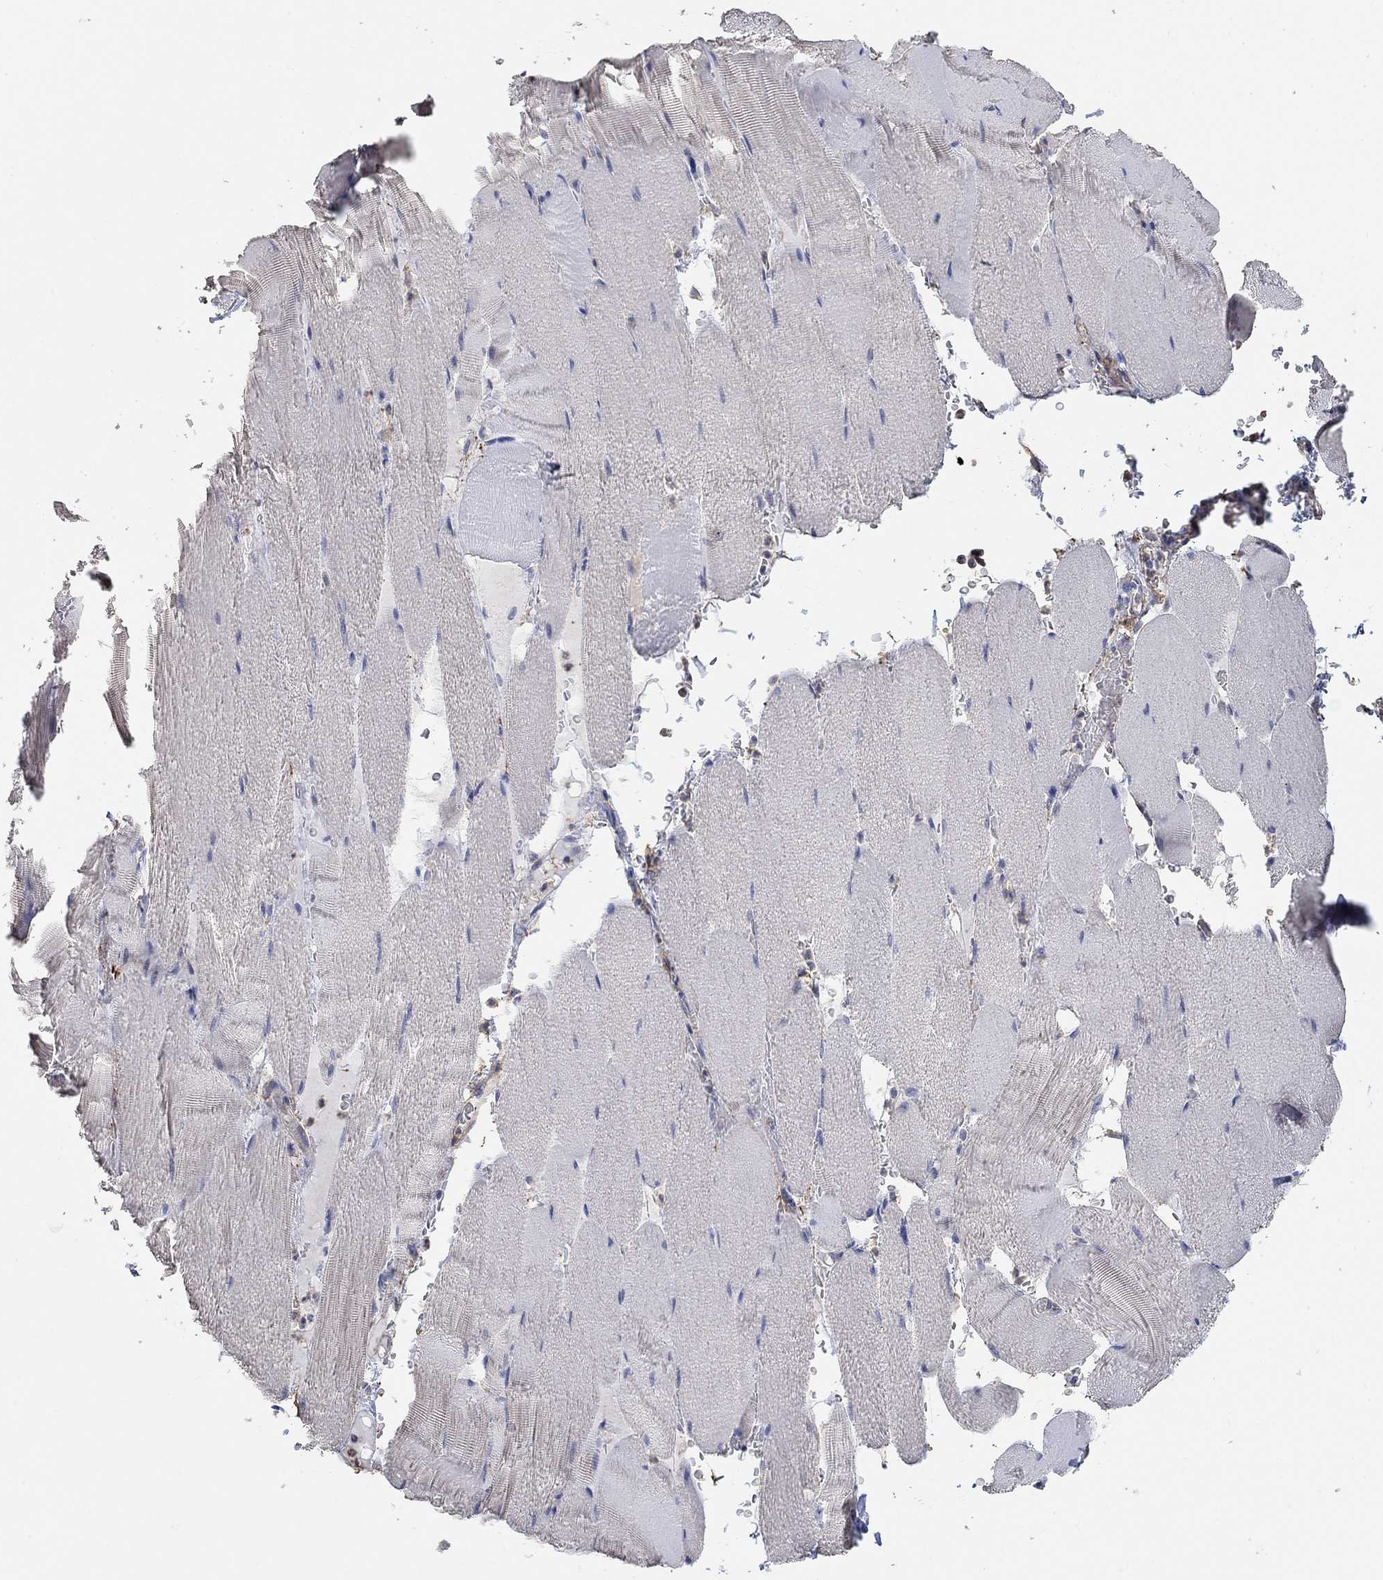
{"staining": {"intensity": "negative", "quantity": "none", "location": "none"}, "tissue": "skeletal muscle", "cell_type": "Myocytes", "image_type": "normal", "snomed": [{"axis": "morphology", "description": "Normal tissue, NOS"}, {"axis": "topography", "description": "Skeletal muscle"}], "caption": "Human skeletal muscle stained for a protein using immunohistochemistry demonstrates no expression in myocytes.", "gene": "SYT16", "patient": {"sex": "male", "age": 56}}